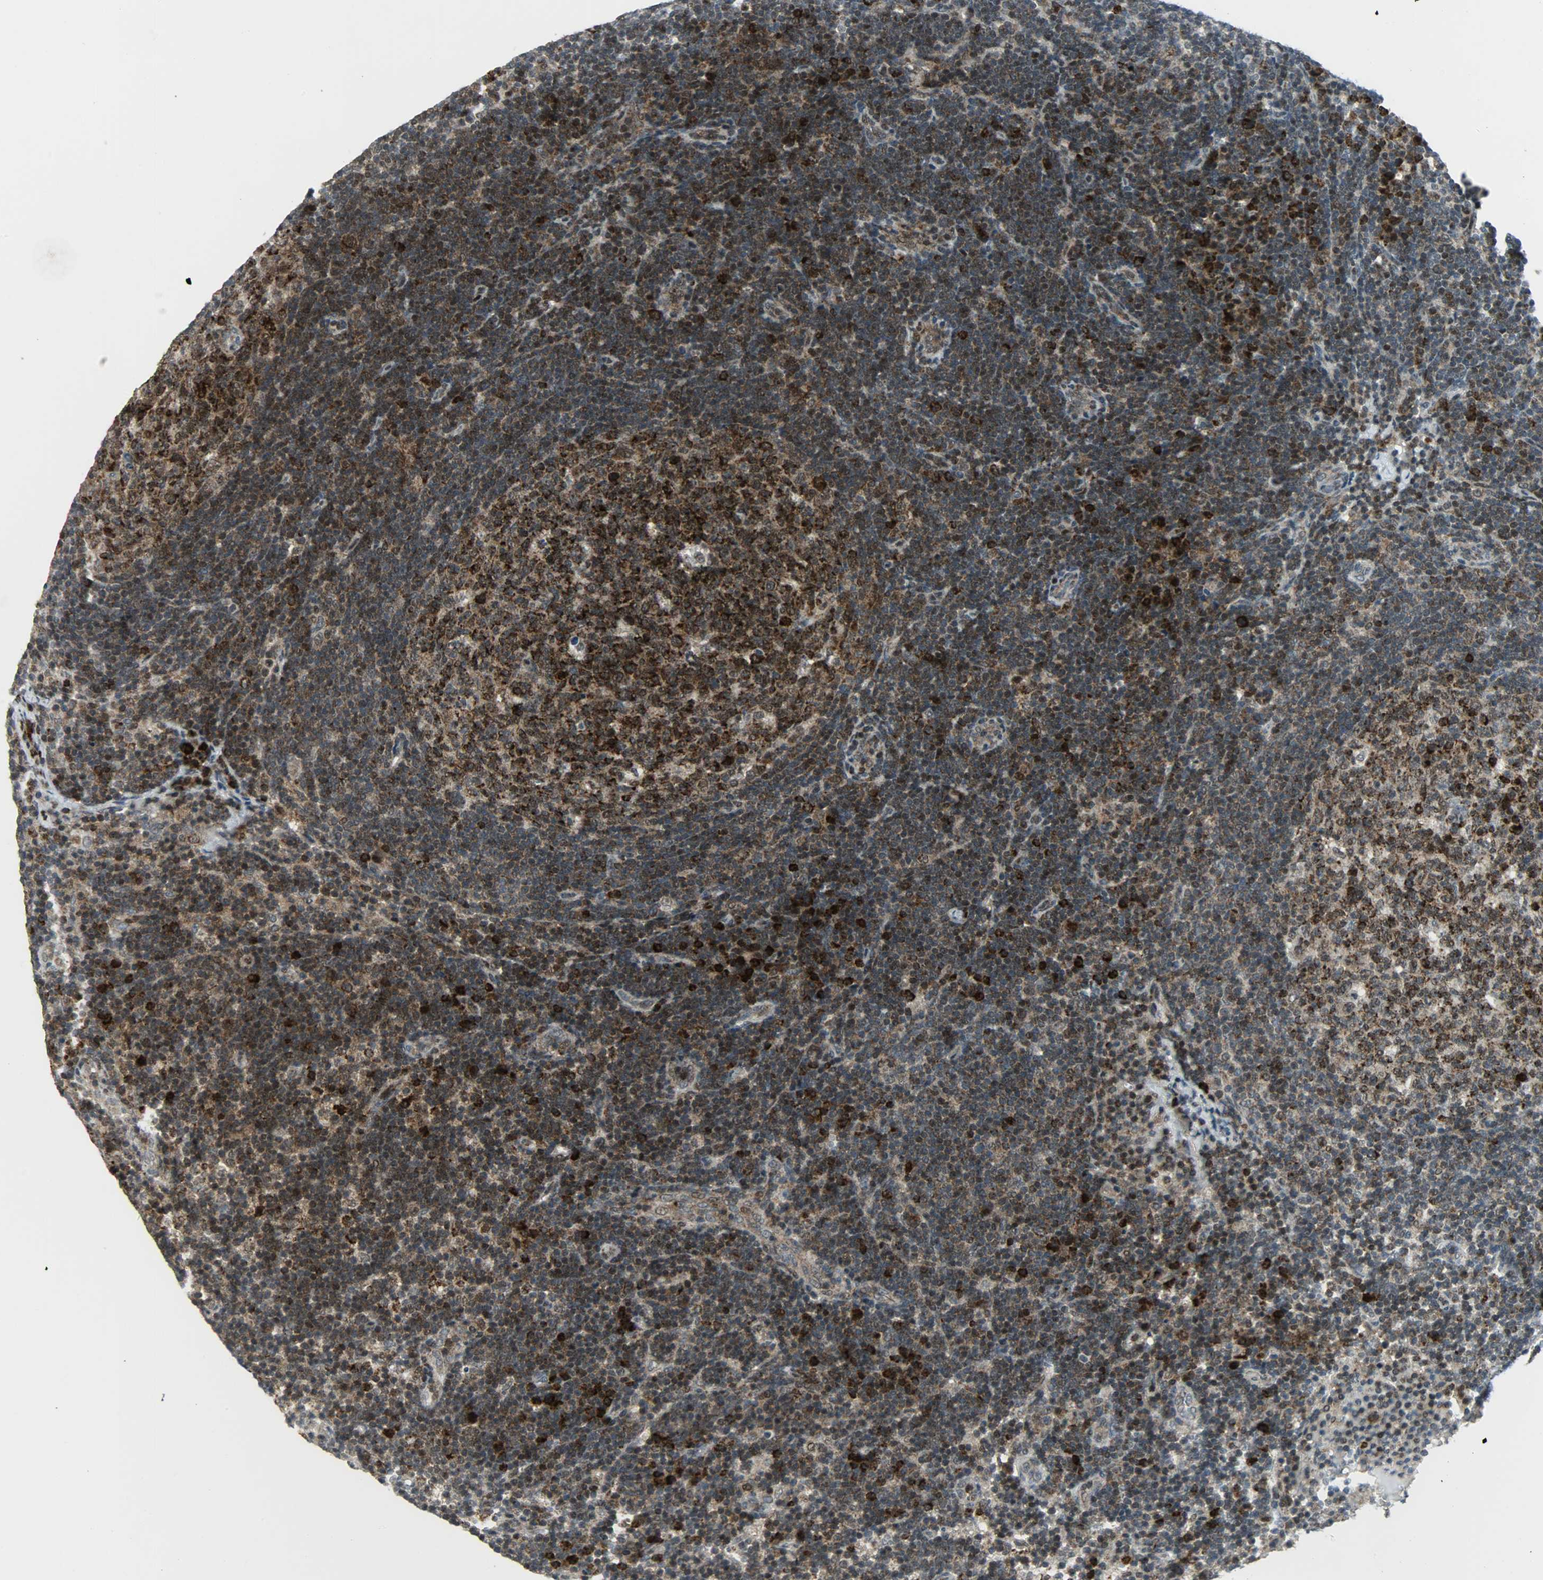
{"staining": {"intensity": "strong", "quantity": ">75%", "location": "cytoplasmic/membranous,nuclear"}, "tissue": "lymph node", "cell_type": "Germinal center cells", "image_type": "normal", "snomed": [{"axis": "morphology", "description": "Normal tissue, NOS"}, {"axis": "morphology", "description": "Squamous cell carcinoma, metastatic, NOS"}, {"axis": "topography", "description": "Lymph node"}], "caption": "High-magnification brightfield microscopy of unremarkable lymph node stained with DAB (brown) and counterstained with hematoxylin (blue). germinal center cells exhibit strong cytoplasmic/membranous,nuclear positivity is seen in approximately>75% of cells.", "gene": "IL15", "patient": {"sex": "female", "age": 53}}